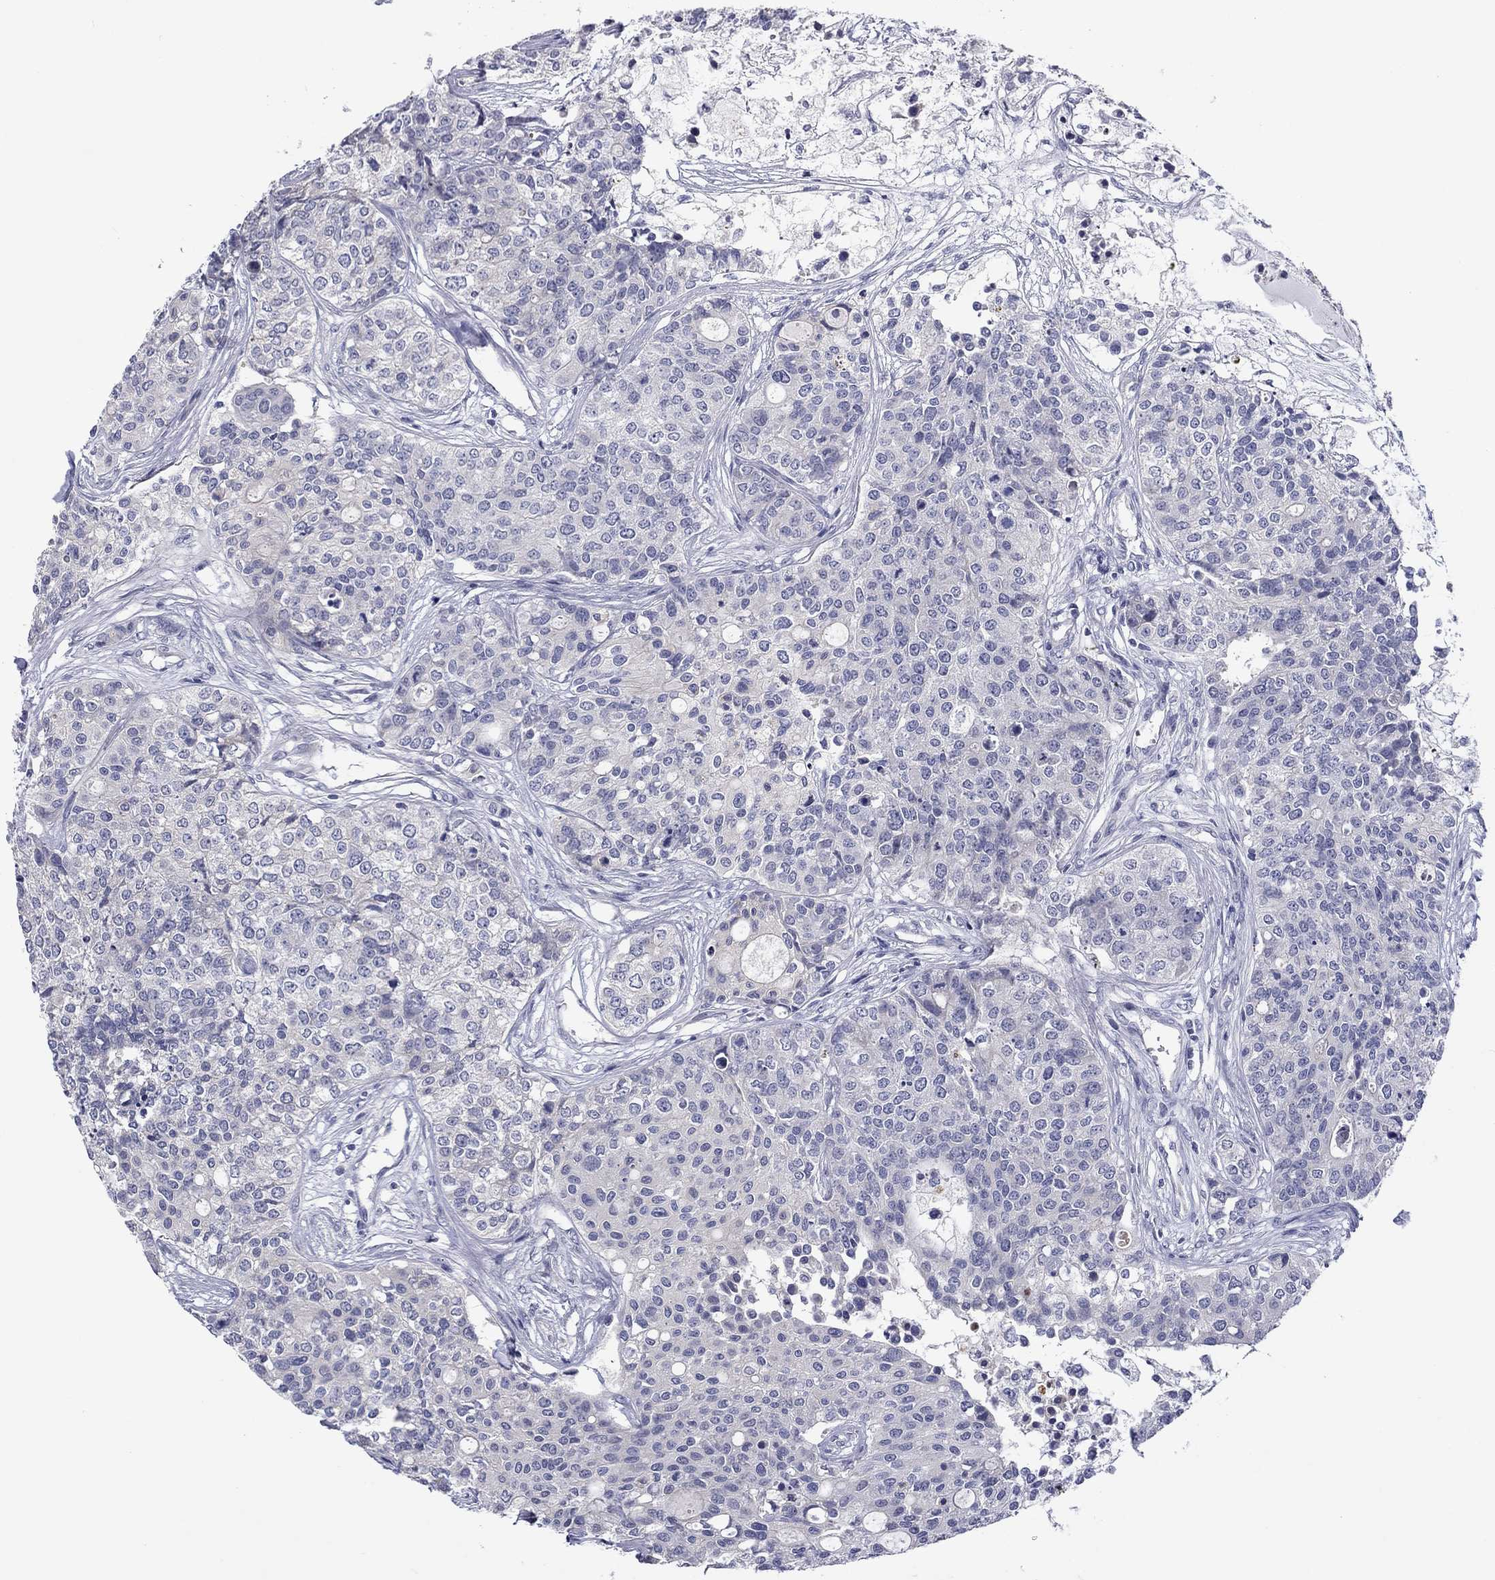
{"staining": {"intensity": "negative", "quantity": "none", "location": "none"}, "tissue": "carcinoid", "cell_type": "Tumor cells", "image_type": "cancer", "snomed": [{"axis": "morphology", "description": "Carcinoid, malignant, NOS"}, {"axis": "topography", "description": "Colon"}], "caption": "Carcinoid was stained to show a protein in brown. There is no significant positivity in tumor cells.", "gene": "SPATA7", "patient": {"sex": "male", "age": 81}}